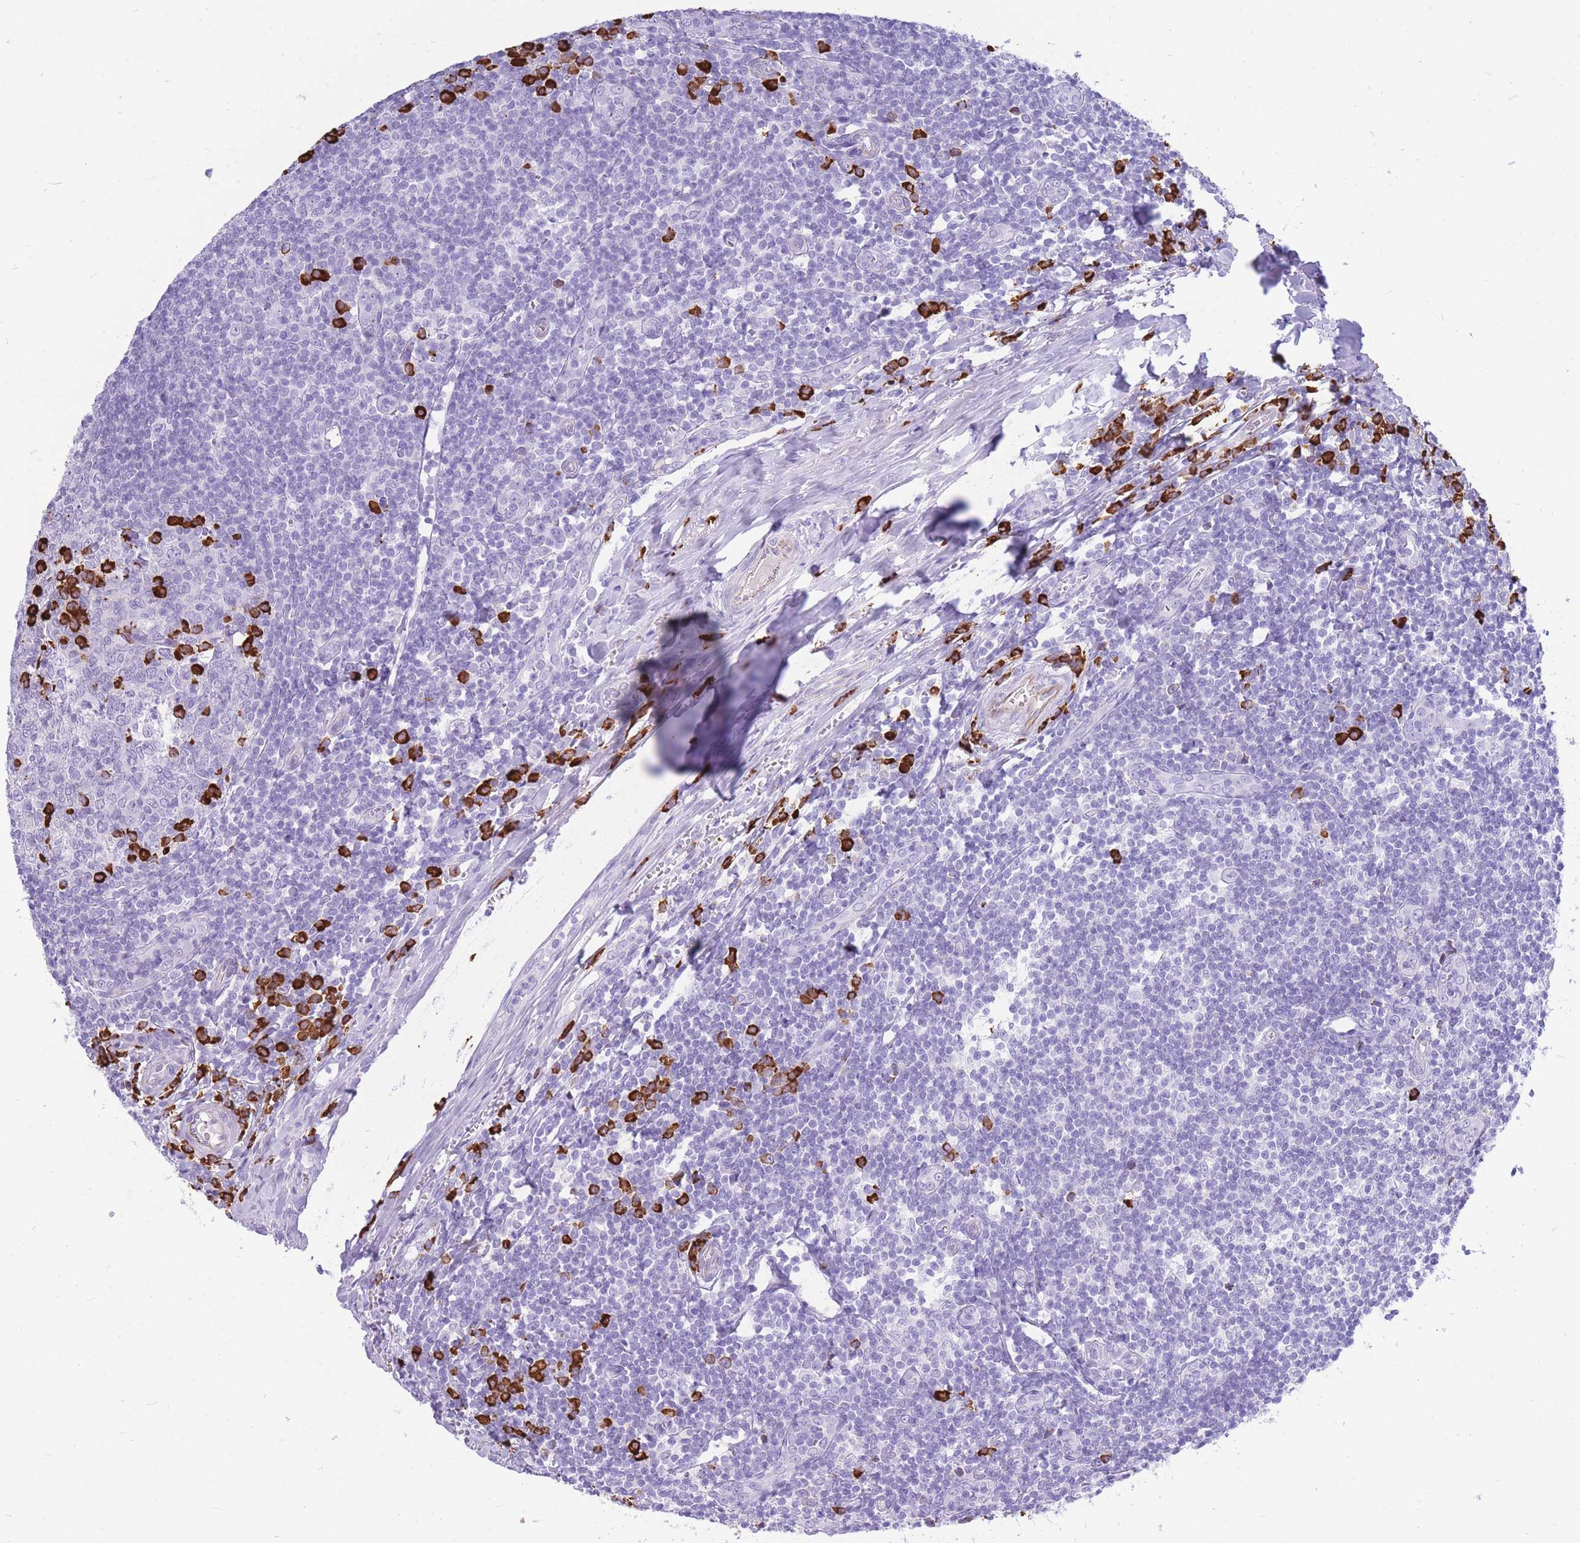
{"staining": {"intensity": "strong", "quantity": "<25%", "location": "cytoplasmic/membranous"}, "tissue": "tonsil", "cell_type": "Germinal center cells", "image_type": "normal", "snomed": [{"axis": "morphology", "description": "Normal tissue, NOS"}, {"axis": "topography", "description": "Tonsil"}], "caption": "This is an image of immunohistochemistry (IHC) staining of benign tonsil, which shows strong positivity in the cytoplasmic/membranous of germinal center cells.", "gene": "ZFP62", "patient": {"sex": "male", "age": 27}}